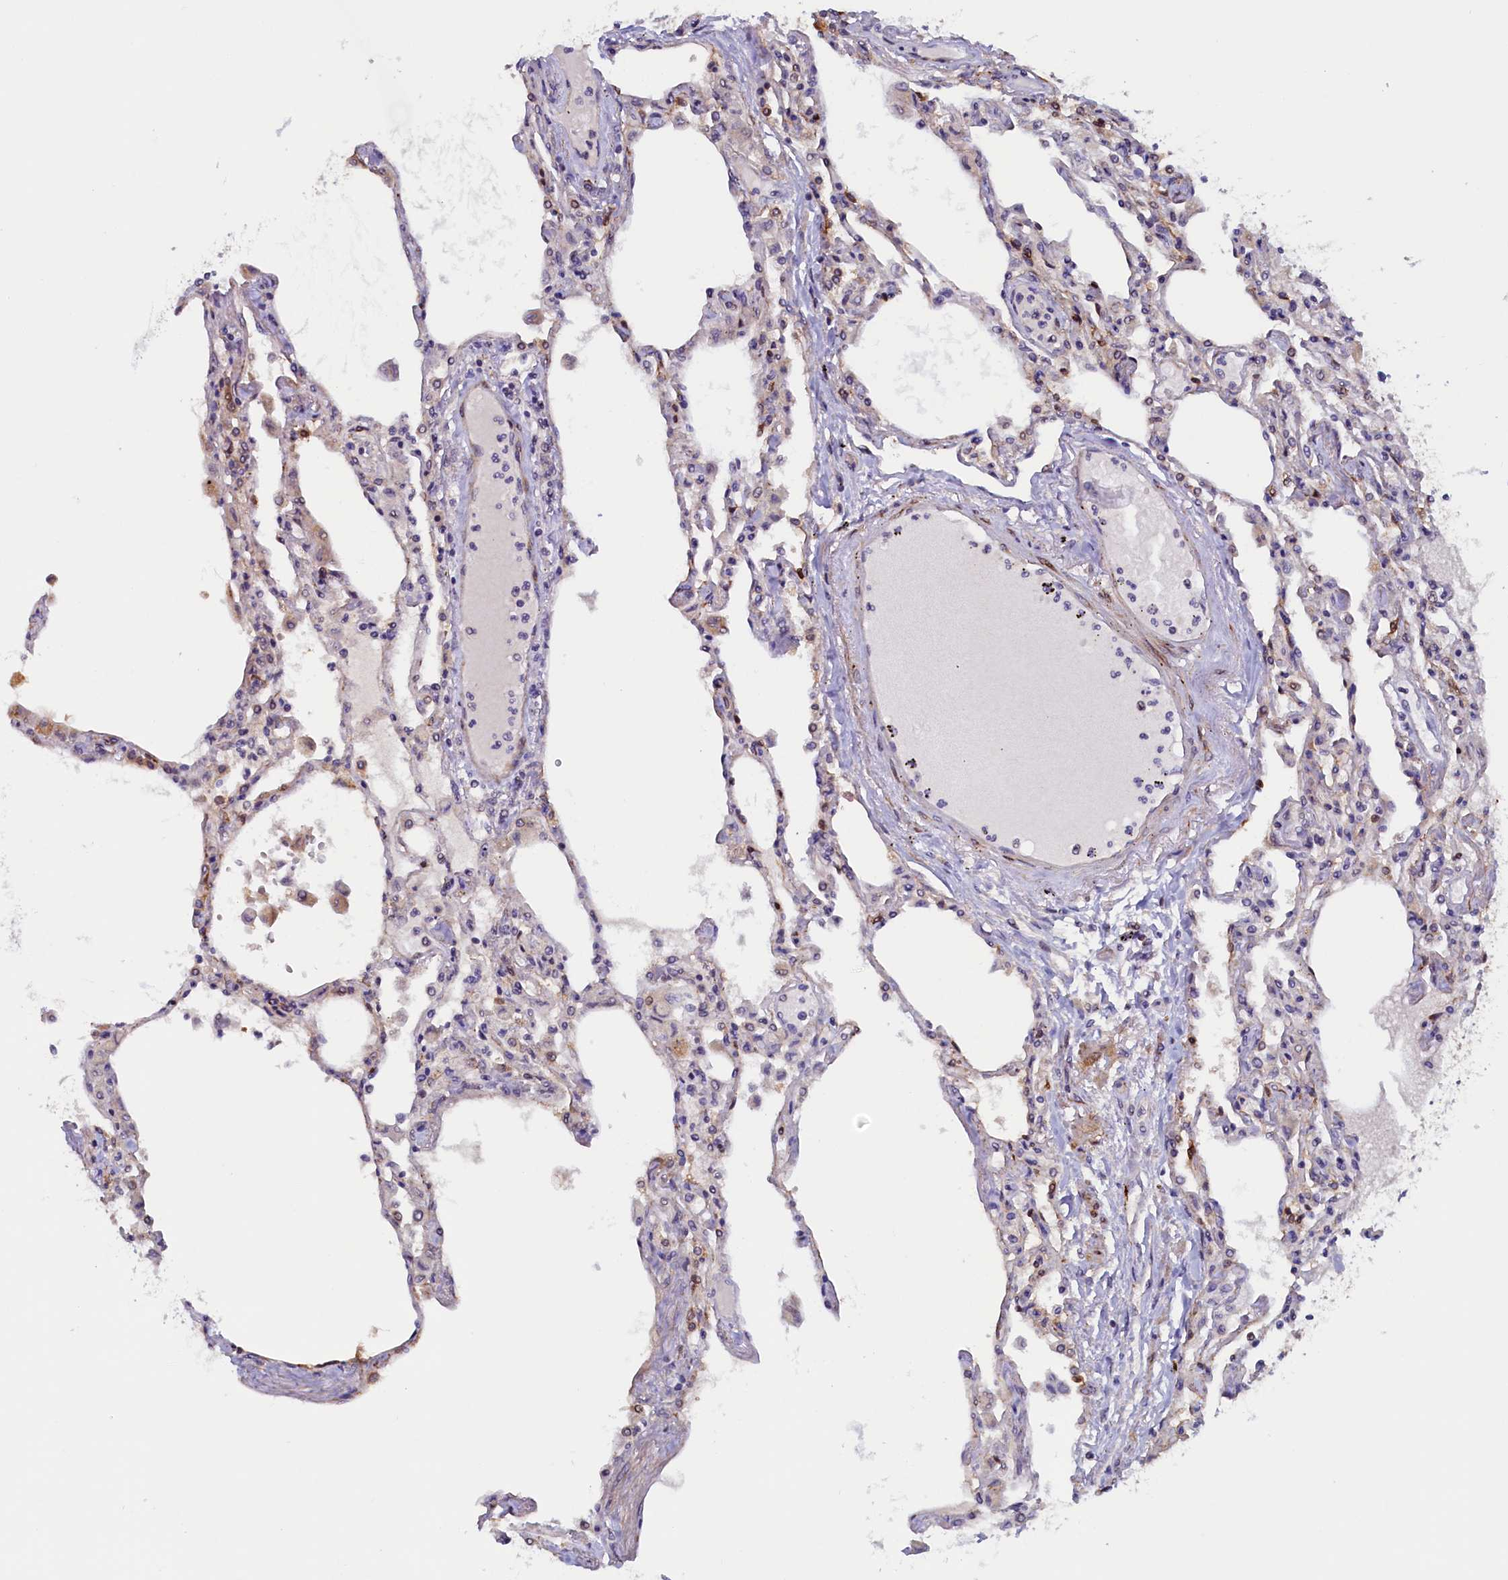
{"staining": {"intensity": "moderate", "quantity": "<25%", "location": "cytoplasmic/membranous"}, "tissue": "lung", "cell_type": "Alveolar cells", "image_type": "normal", "snomed": [{"axis": "morphology", "description": "Normal tissue, NOS"}, {"axis": "topography", "description": "Bronchus"}, {"axis": "topography", "description": "Lung"}], "caption": "Immunohistochemistry (IHC) of benign human lung exhibits low levels of moderate cytoplasmic/membranous expression in approximately <25% of alveolar cells.", "gene": "PACSIN3", "patient": {"sex": "female", "age": 49}}